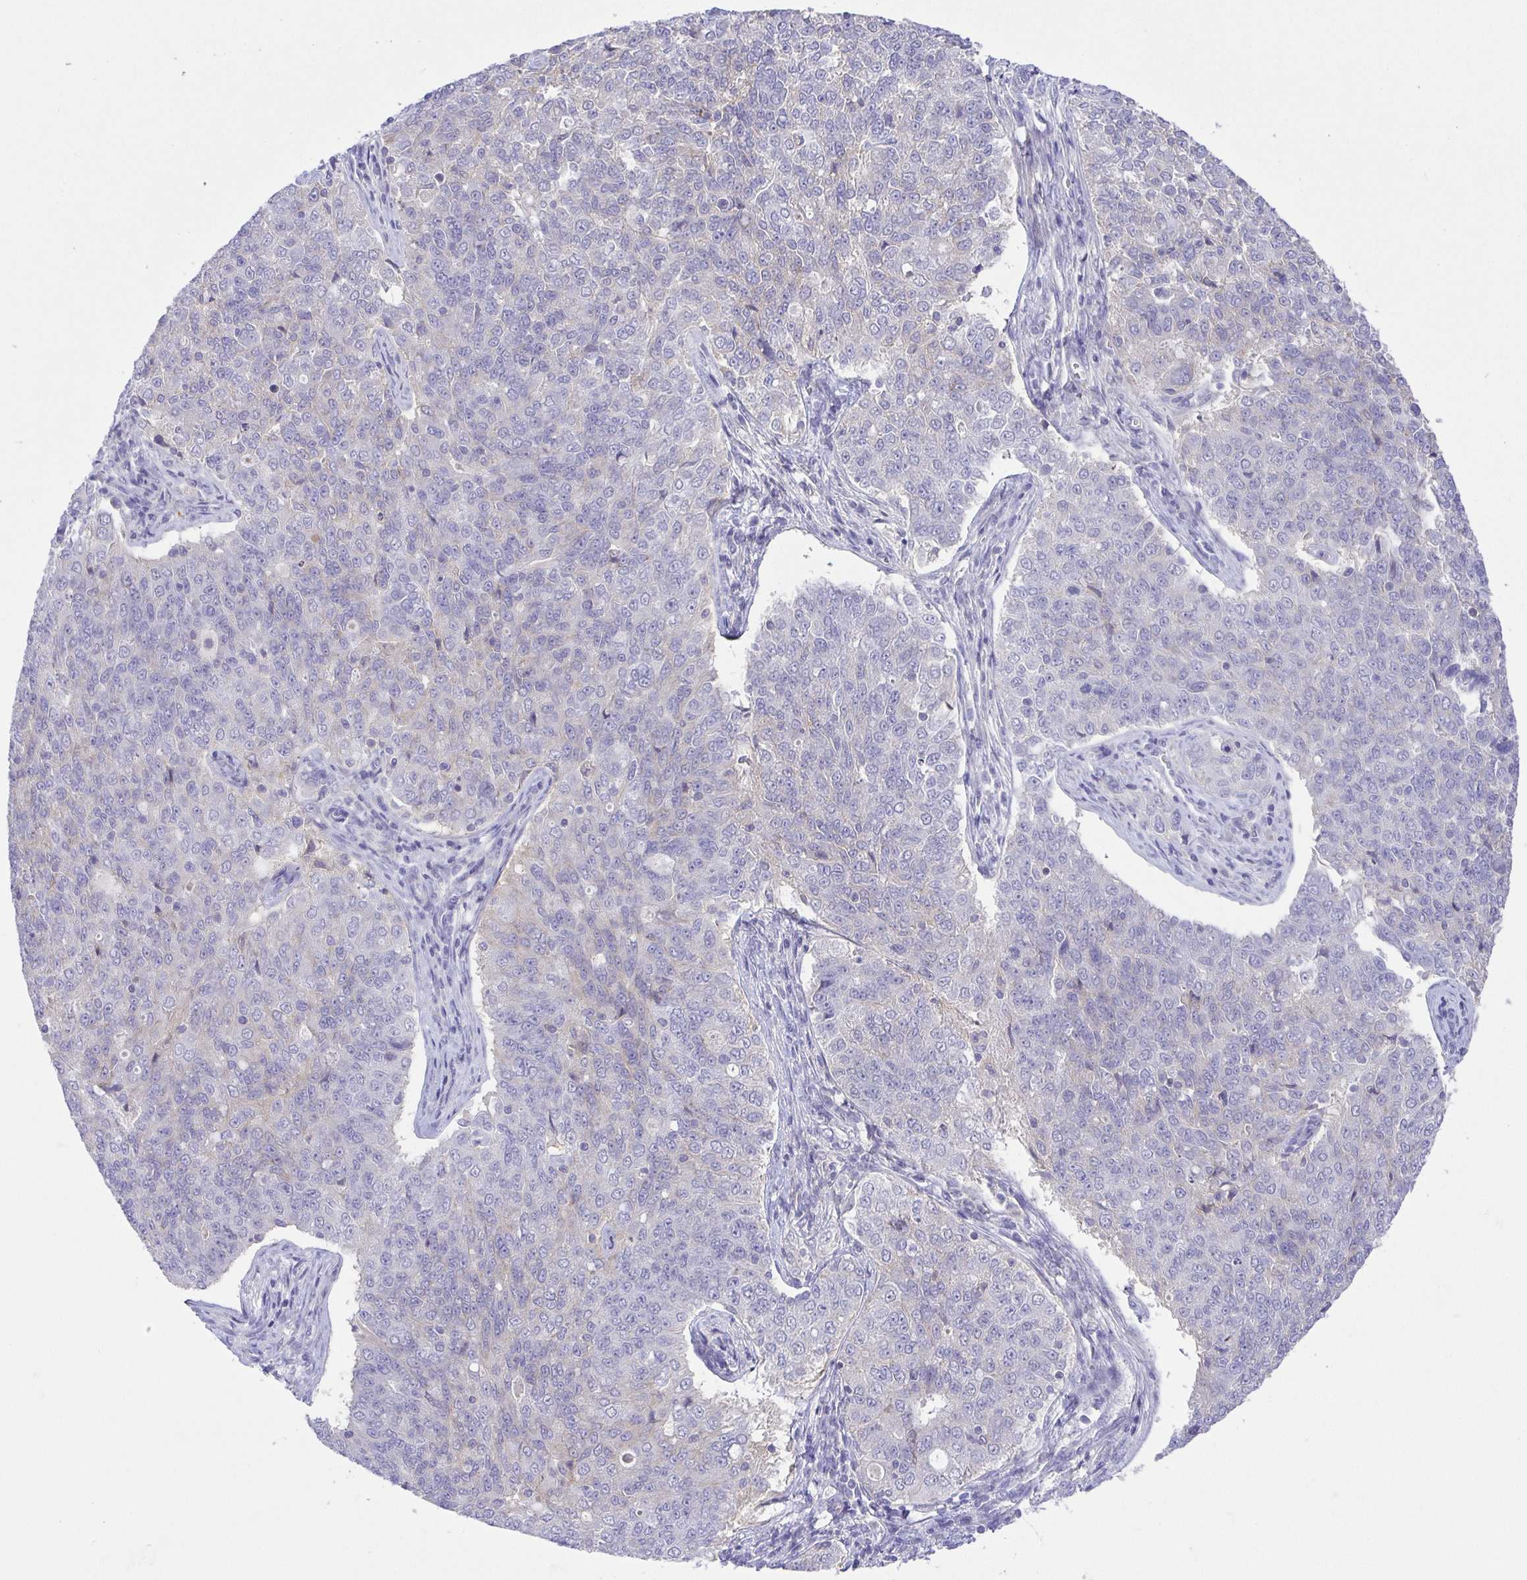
{"staining": {"intensity": "negative", "quantity": "none", "location": "none"}, "tissue": "endometrial cancer", "cell_type": "Tumor cells", "image_type": "cancer", "snomed": [{"axis": "morphology", "description": "Adenocarcinoma, NOS"}, {"axis": "topography", "description": "Endometrium"}], "caption": "Protein analysis of endometrial adenocarcinoma displays no significant expression in tumor cells.", "gene": "PRR14L", "patient": {"sex": "female", "age": 43}}